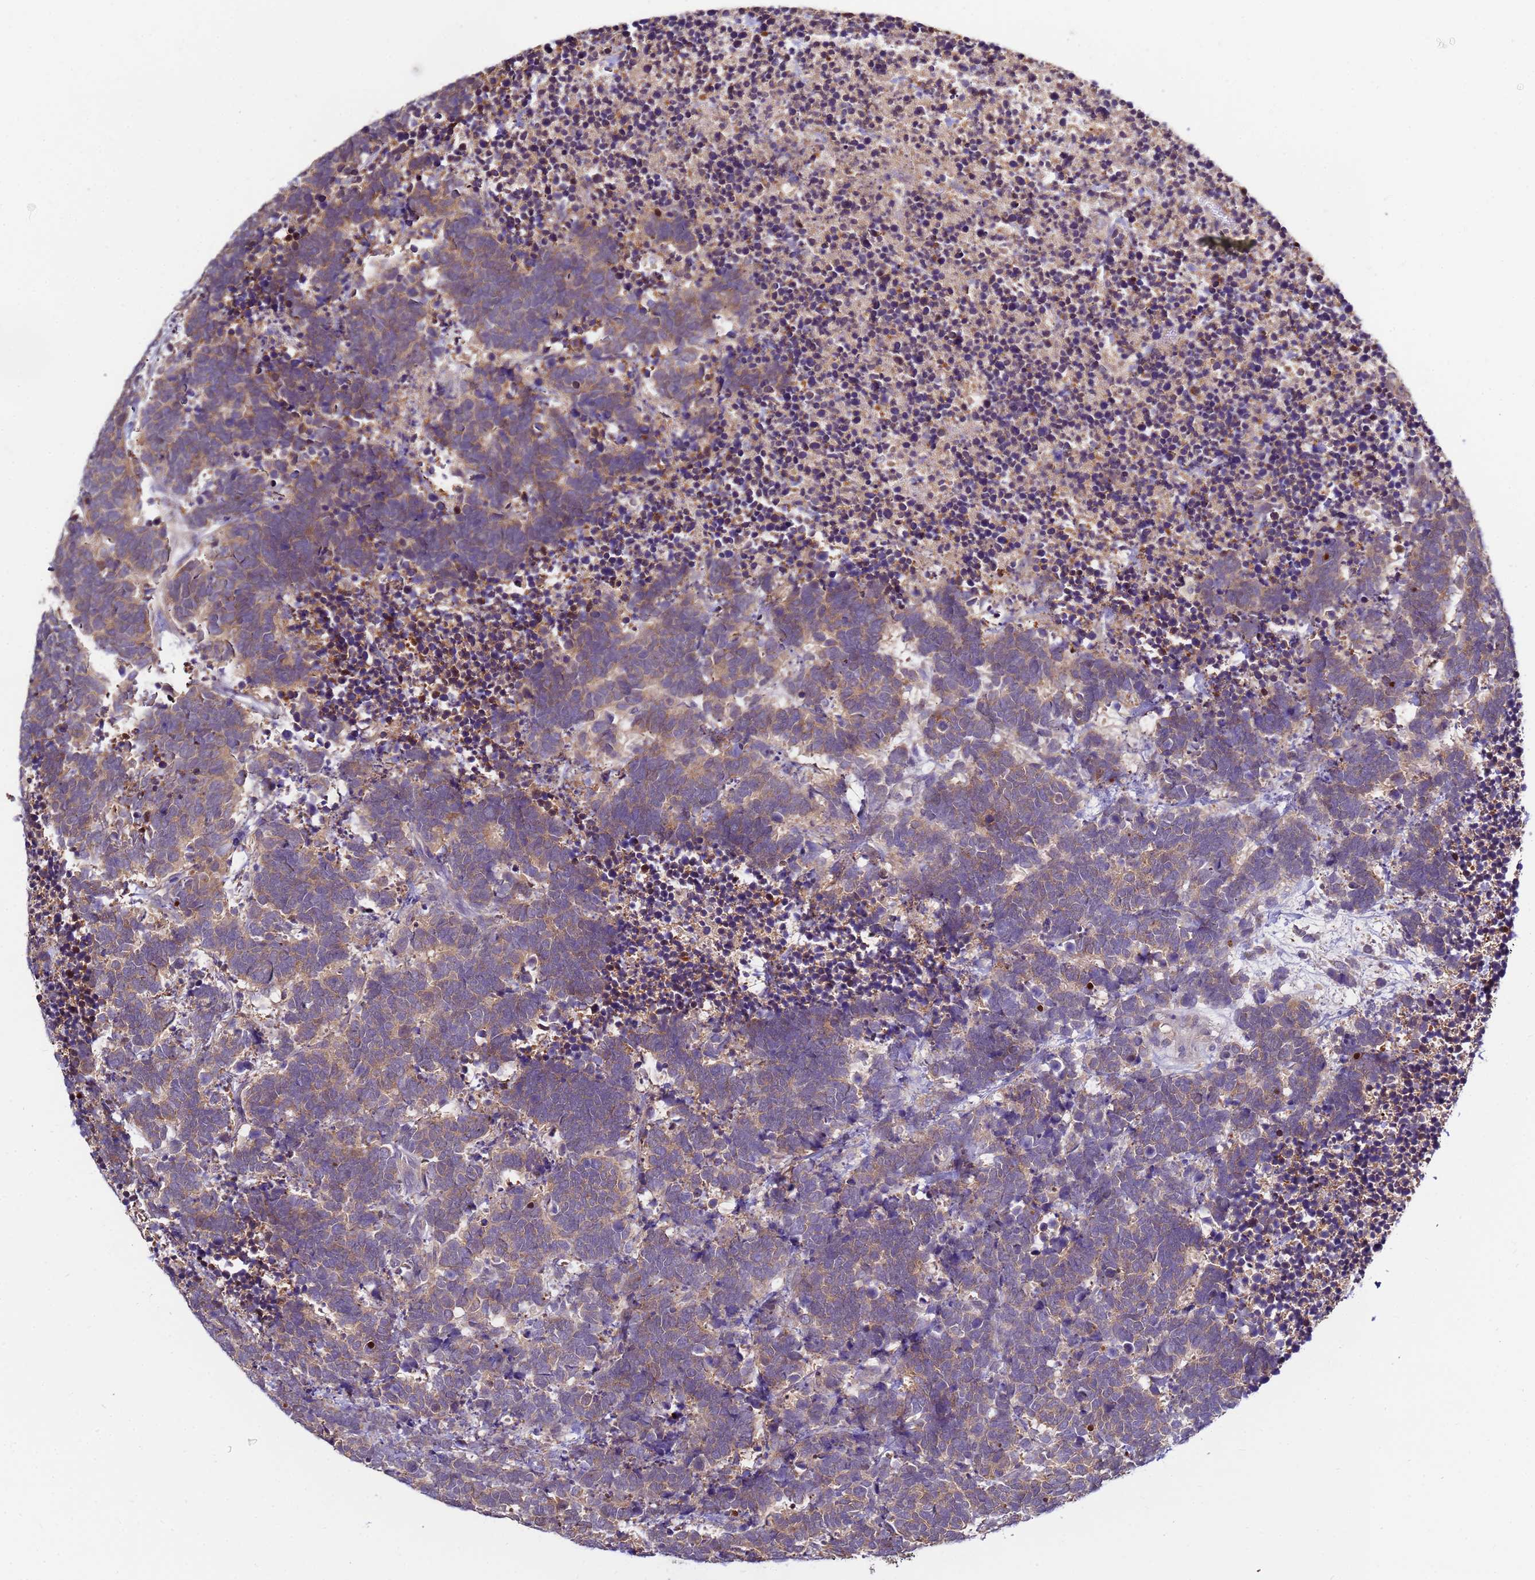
{"staining": {"intensity": "weak", "quantity": ">75%", "location": "cytoplasmic/membranous"}, "tissue": "carcinoid", "cell_type": "Tumor cells", "image_type": "cancer", "snomed": [{"axis": "morphology", "description": "Carcinoma, NOS"}, {"axis": "morphology", "description": "Carcinoid, malignant, NOS"}, {"axis": "topography", "description": "Urinary bladder"}], "caption": "An IHC photomicrograph of neoplastic tissue is shown. Protein staining in brown highlights weak cytoplasmic/membranous positivity in carcinoid within tumor cells.", "gene": "NAXE", "patient": {"sex": "male", "age": 57}}